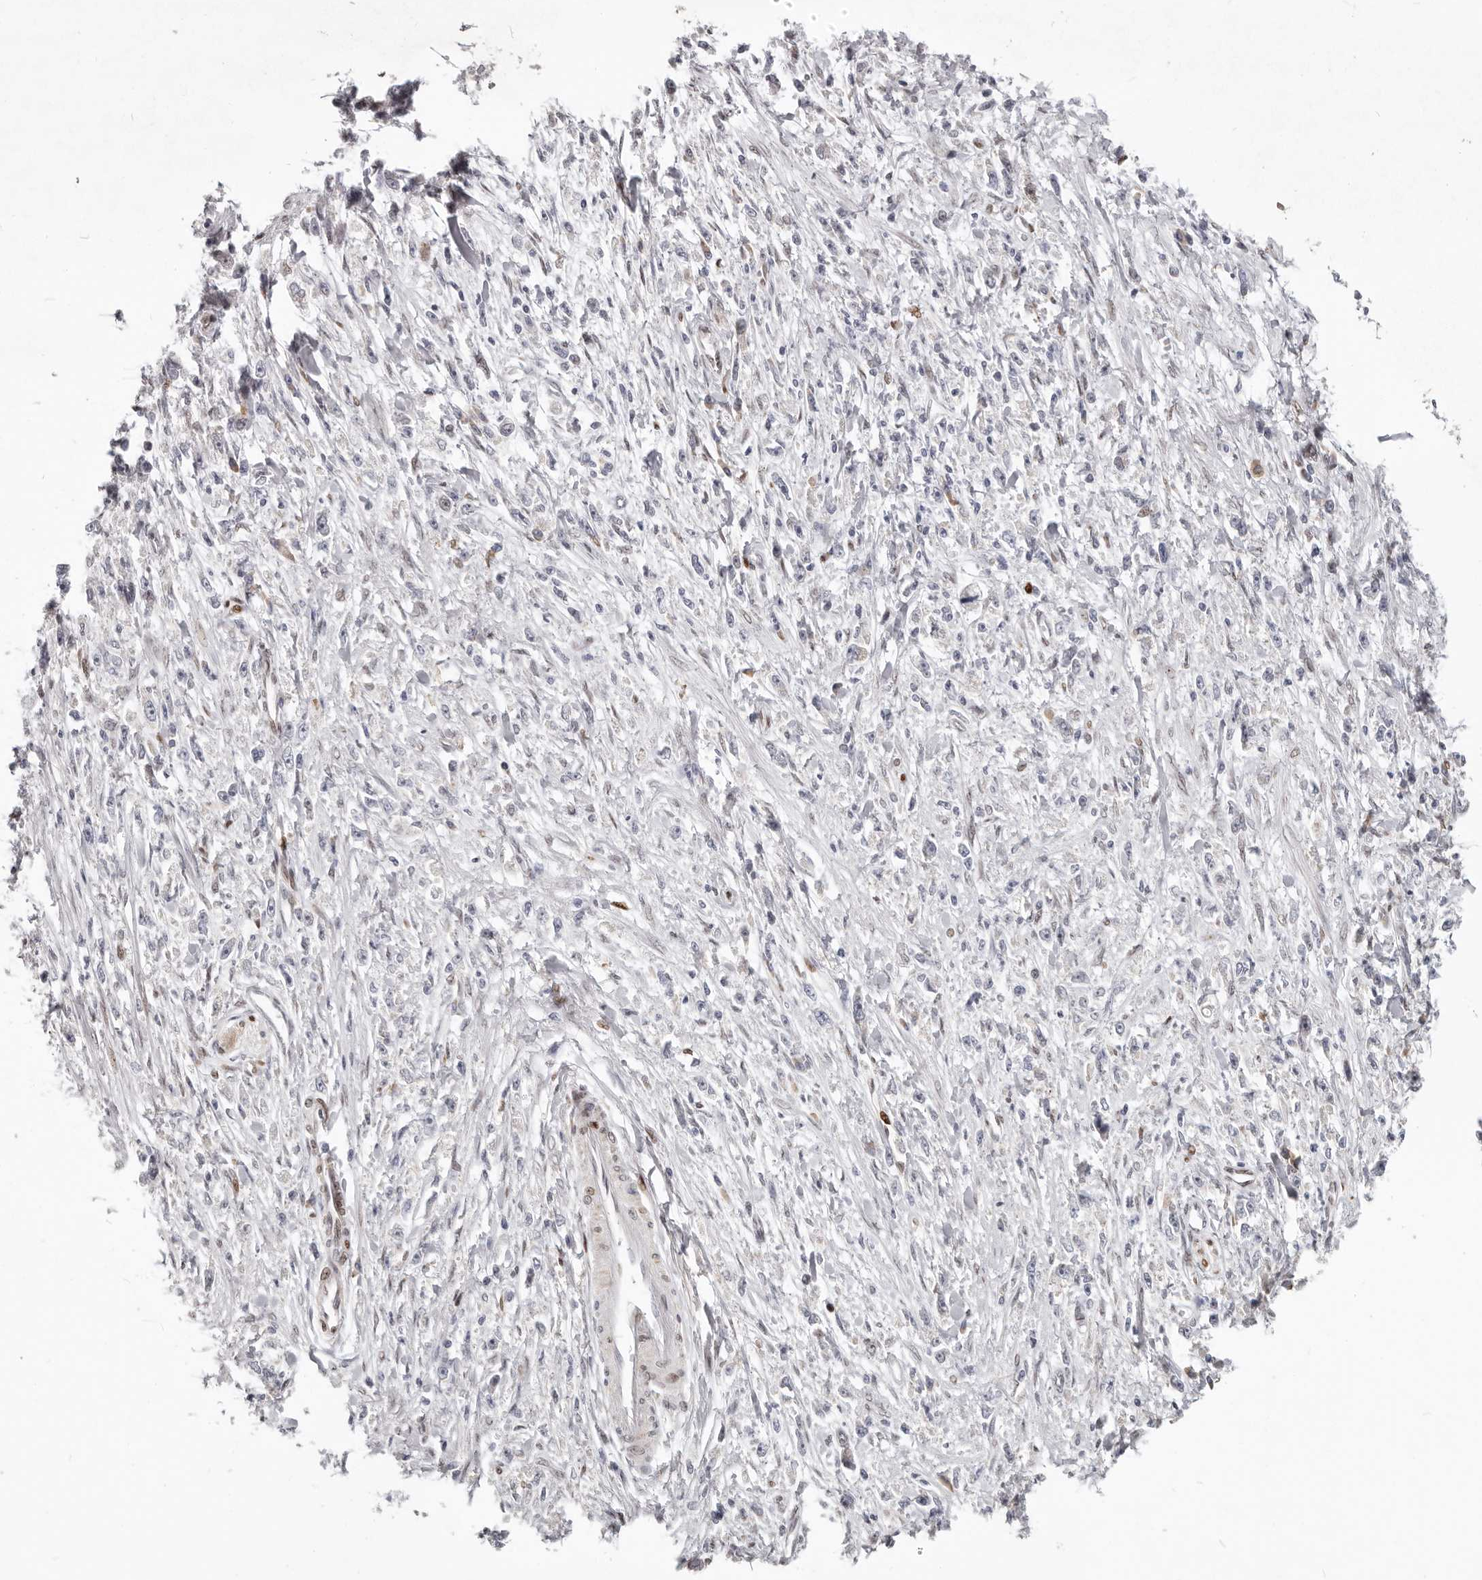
{"staining": {"intensity": "negative", "quantity": "none", "location": "none"}, "tissue": "stomach cancer", "cell_type": "Tumor cells", "image_type": "cancer", "snomed": [{"axis": "morphology", "description": "Adenocarcinoma, NOS"}, {"axis": "topography", "description": "Stomach"}], "caption": "This is an IHC micrograph of human stomach cancer. There is no positivity in tumor cells.", "gene": "SRP19", "patient": {"sex": "female", "age": 59}}